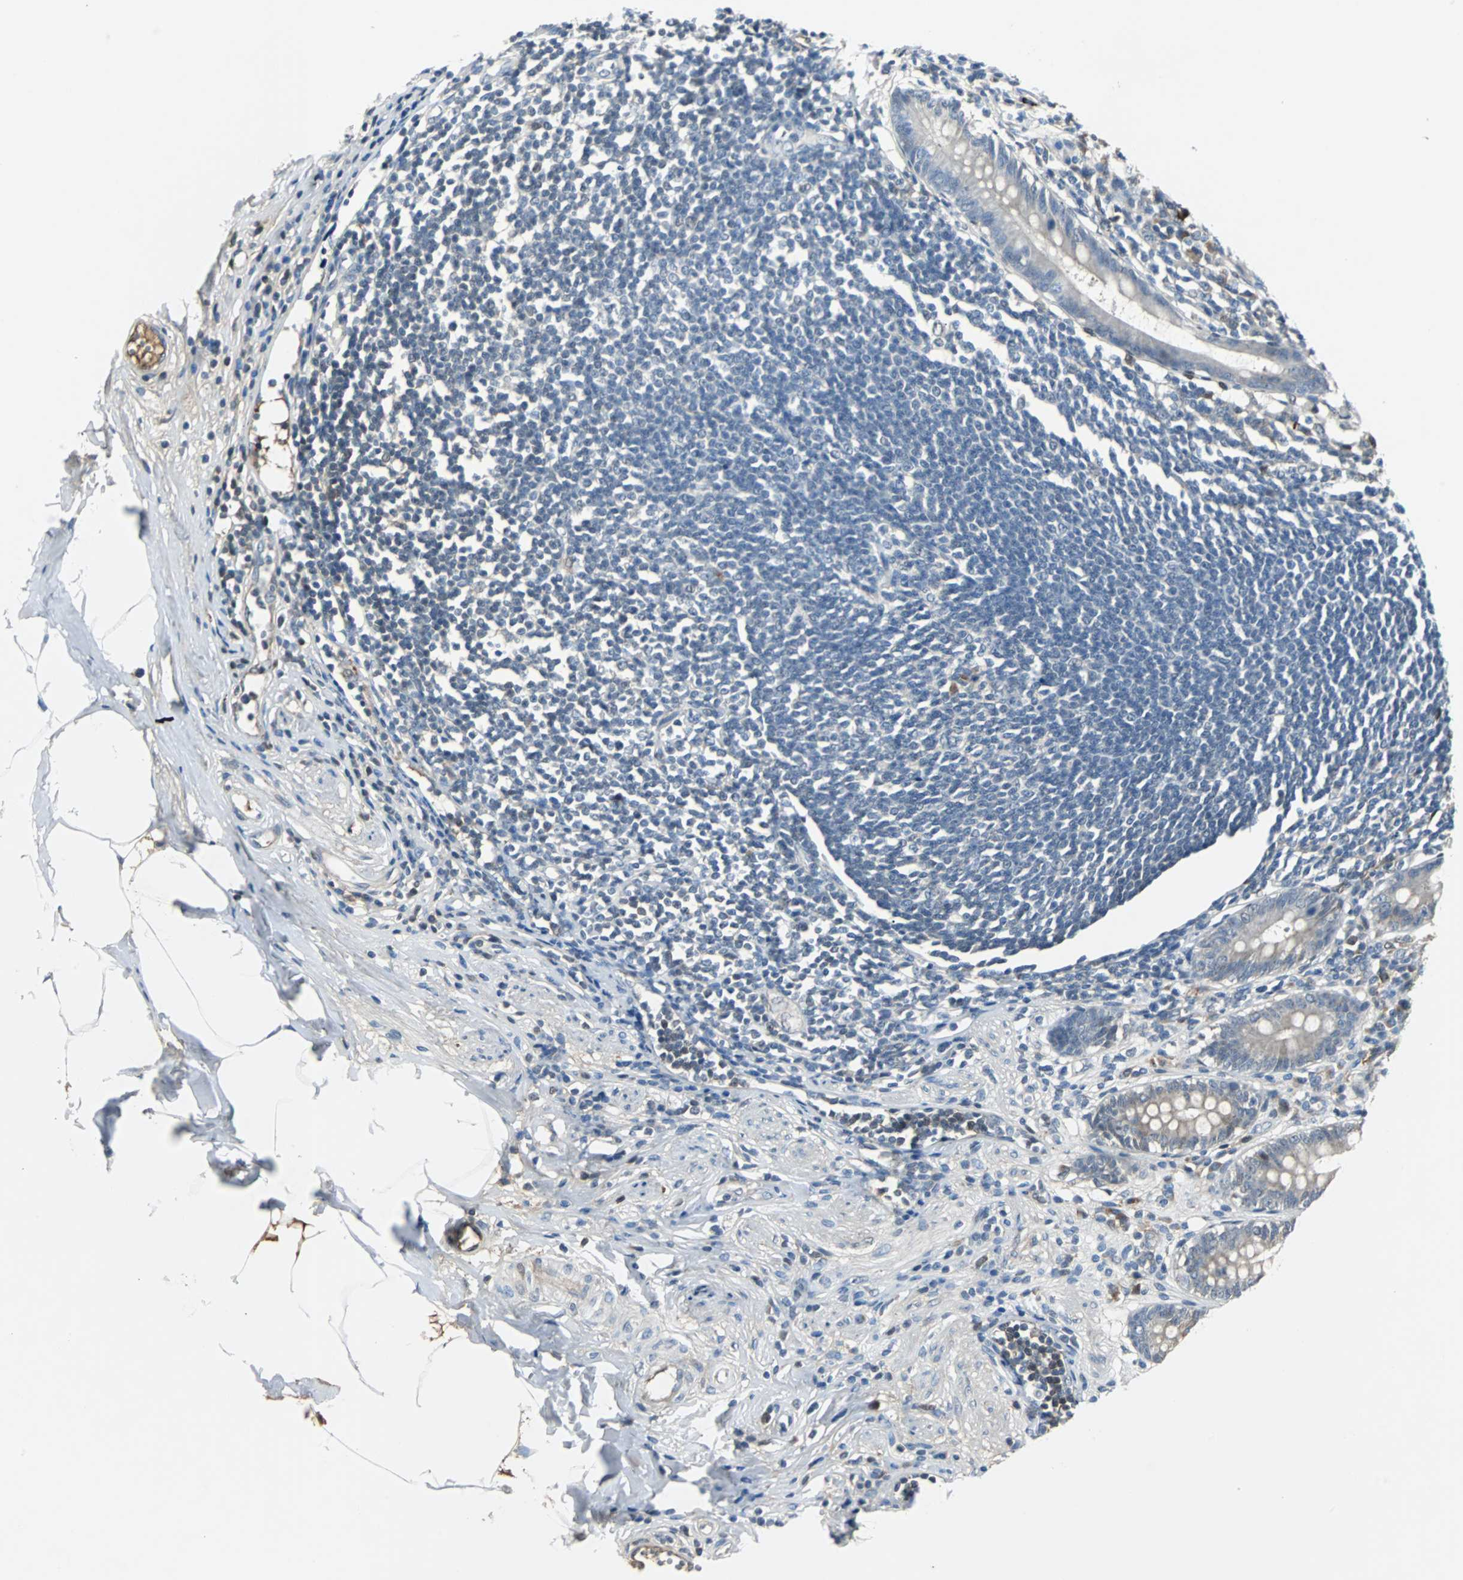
{"staining": {"intensity": "weak", "quantity": "25%-75%", "location": "cytoplasmic/membranous"}, "tissue": "appendix", "cell_type": "Glandular cells", "image_type": "normal", "snomed": [{"axis": "morphology", "description": "Normal tissue, NOS"}, {"axis": "topography", "description": "Appendix"}], "caption": "Immunohistochemistry of benign human appendix exhibits low levels of weak cytoplasmic/membranous staining in about 25%-75% of glandular cells. (DAB IHC, brown staining for protein, blue staining for nuclei).", "gene": "FHL2", "patient": {"sex": "female", "age": 50}}